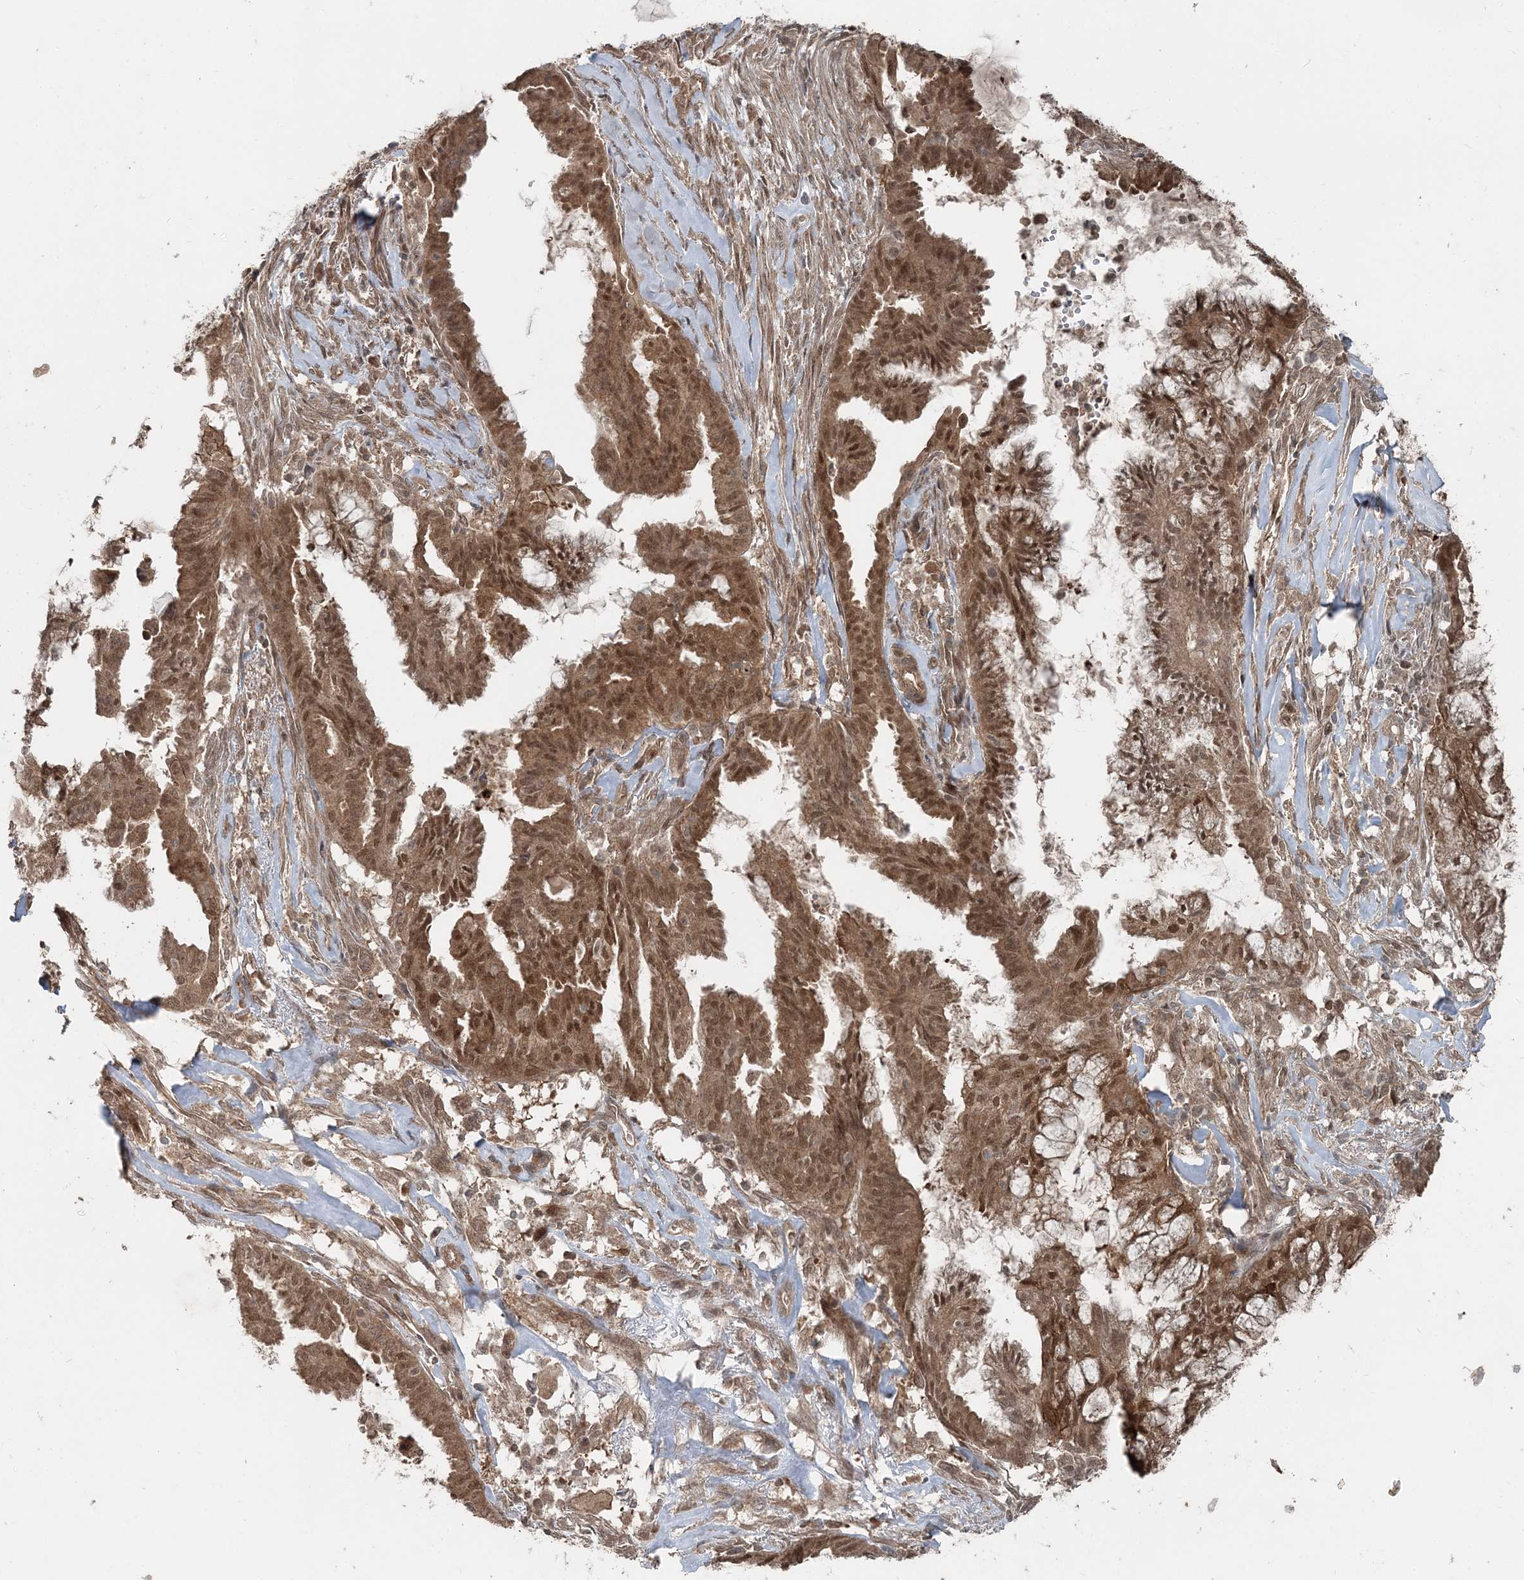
{"staining": {"intensity": "moderate", "quantity": ">75%", "location": "cytoplasmic/membranous,nuclear"}, "tissue": "endometrial cancer", "cell_type": "Tumor cells", "image_type": "cancer", "snomed": [{"axis": "morphology", "description": "Adenocarcinoma, NOS"}, {"axis": "topography", "description": "Endometrium"}], "caption": "Brown immunohistochemical staining in adenocarcinoma (endometrial) shows moderate cytoplasmic/membranous and nuclear staining in about >75% of tumor cells. (DAB (3,3'-diaminobenzidine) = brown stain, brightfield microscopy at high magnification).", "gene": "FBXL17", "patient": {"sex": "female", "age": 86}}